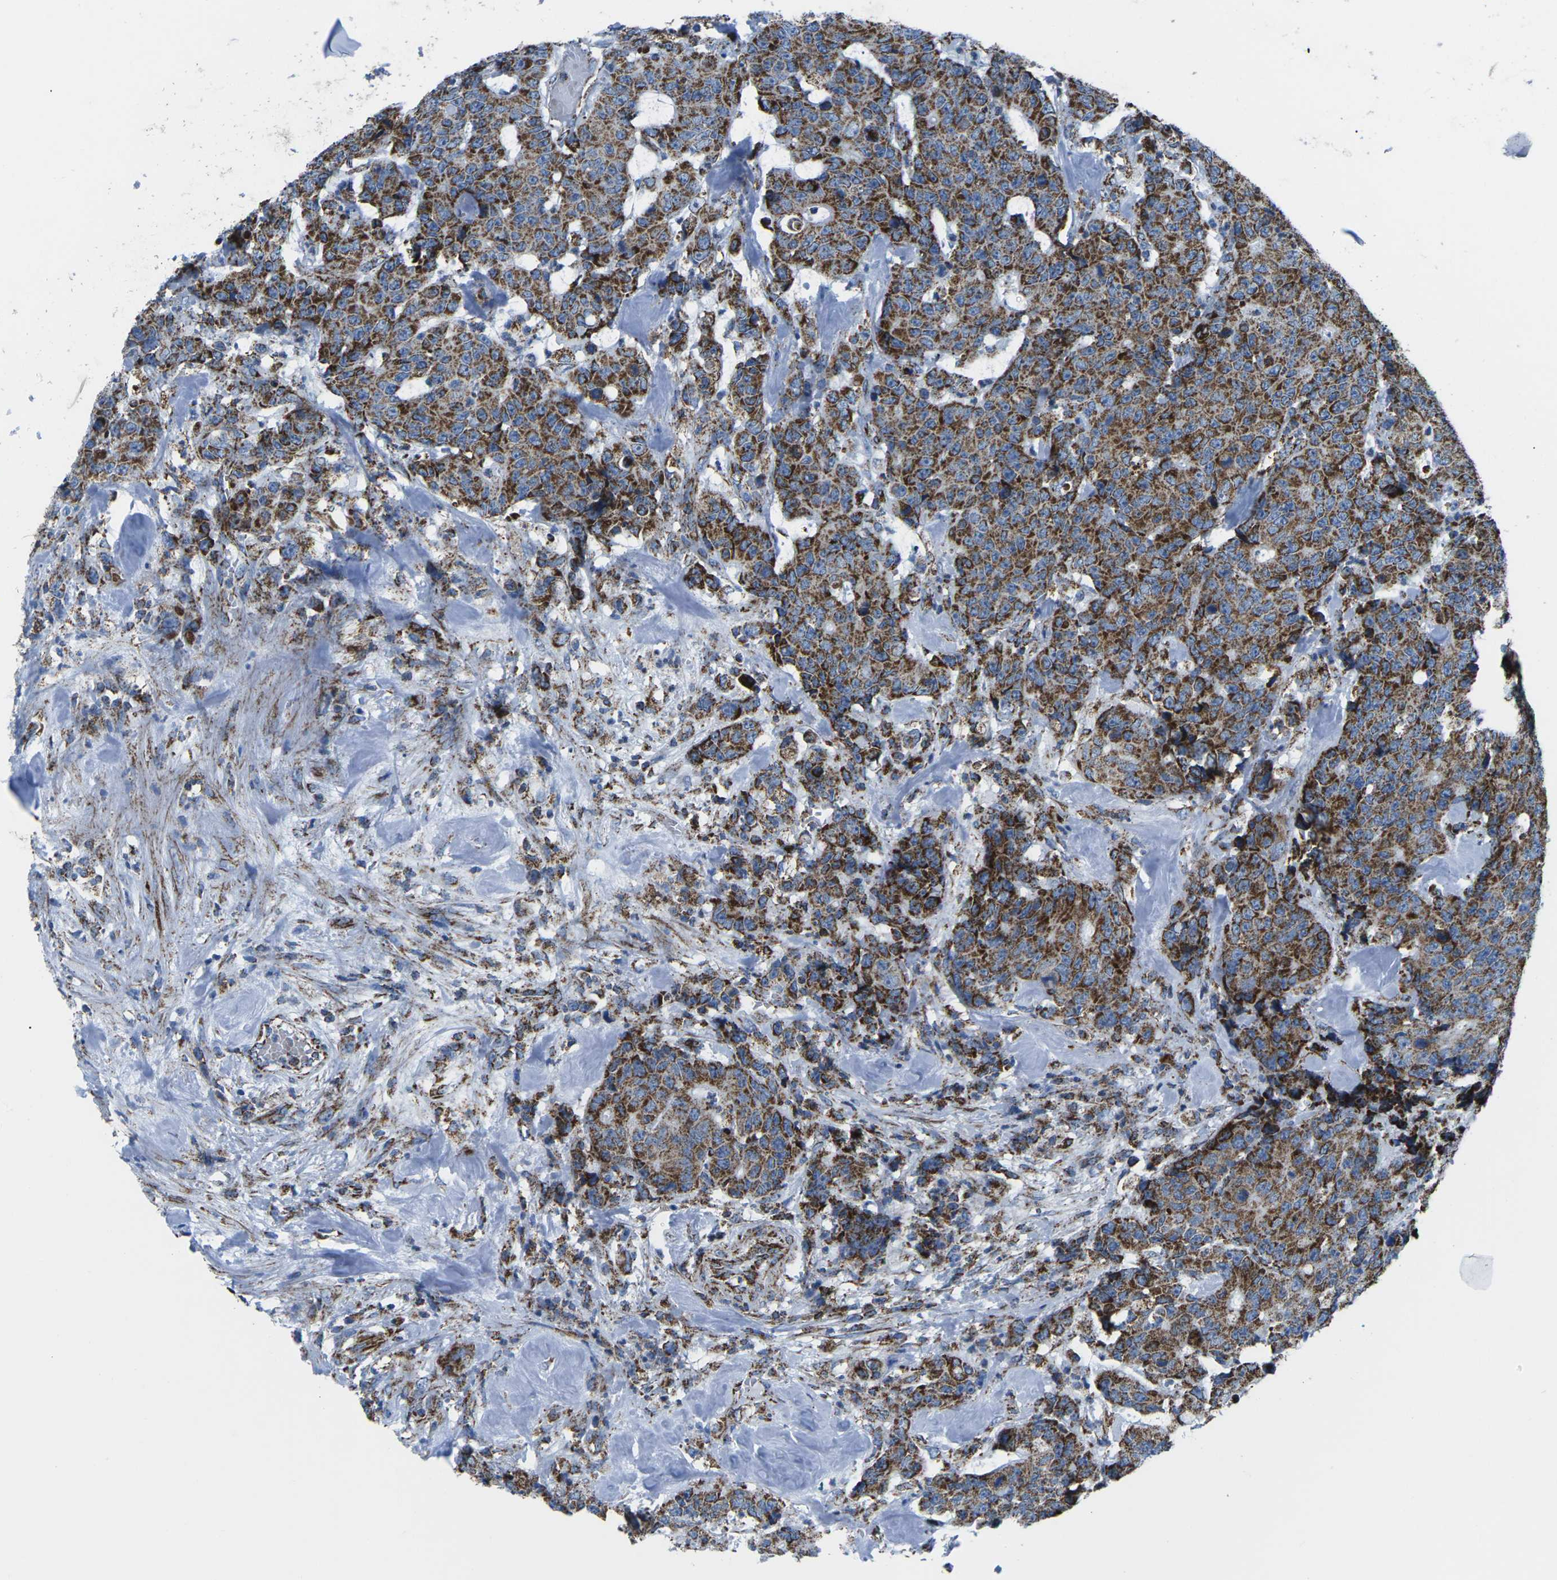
{"staining": {"intensity": "strong", "quantity": ">75%", "location": "cytoplasmic/membranous"}, "tissue": "colorectal cancer", "cell_type": "Tumor cells", "image_type": "cancer", "snomed": [{"axis": "morphology", "description": "Adenocarcinoma, NOS"}, {"axis": "topography", "description": "Colon"}], "caption": "This is an image of immunohistochemistry staining of colorectal cancer, which shows strong expression in the cytoplasmic/membranous of tumor cells.", "gene": "MT-CO2", "patient": {"sex": "female", "age": 86}}